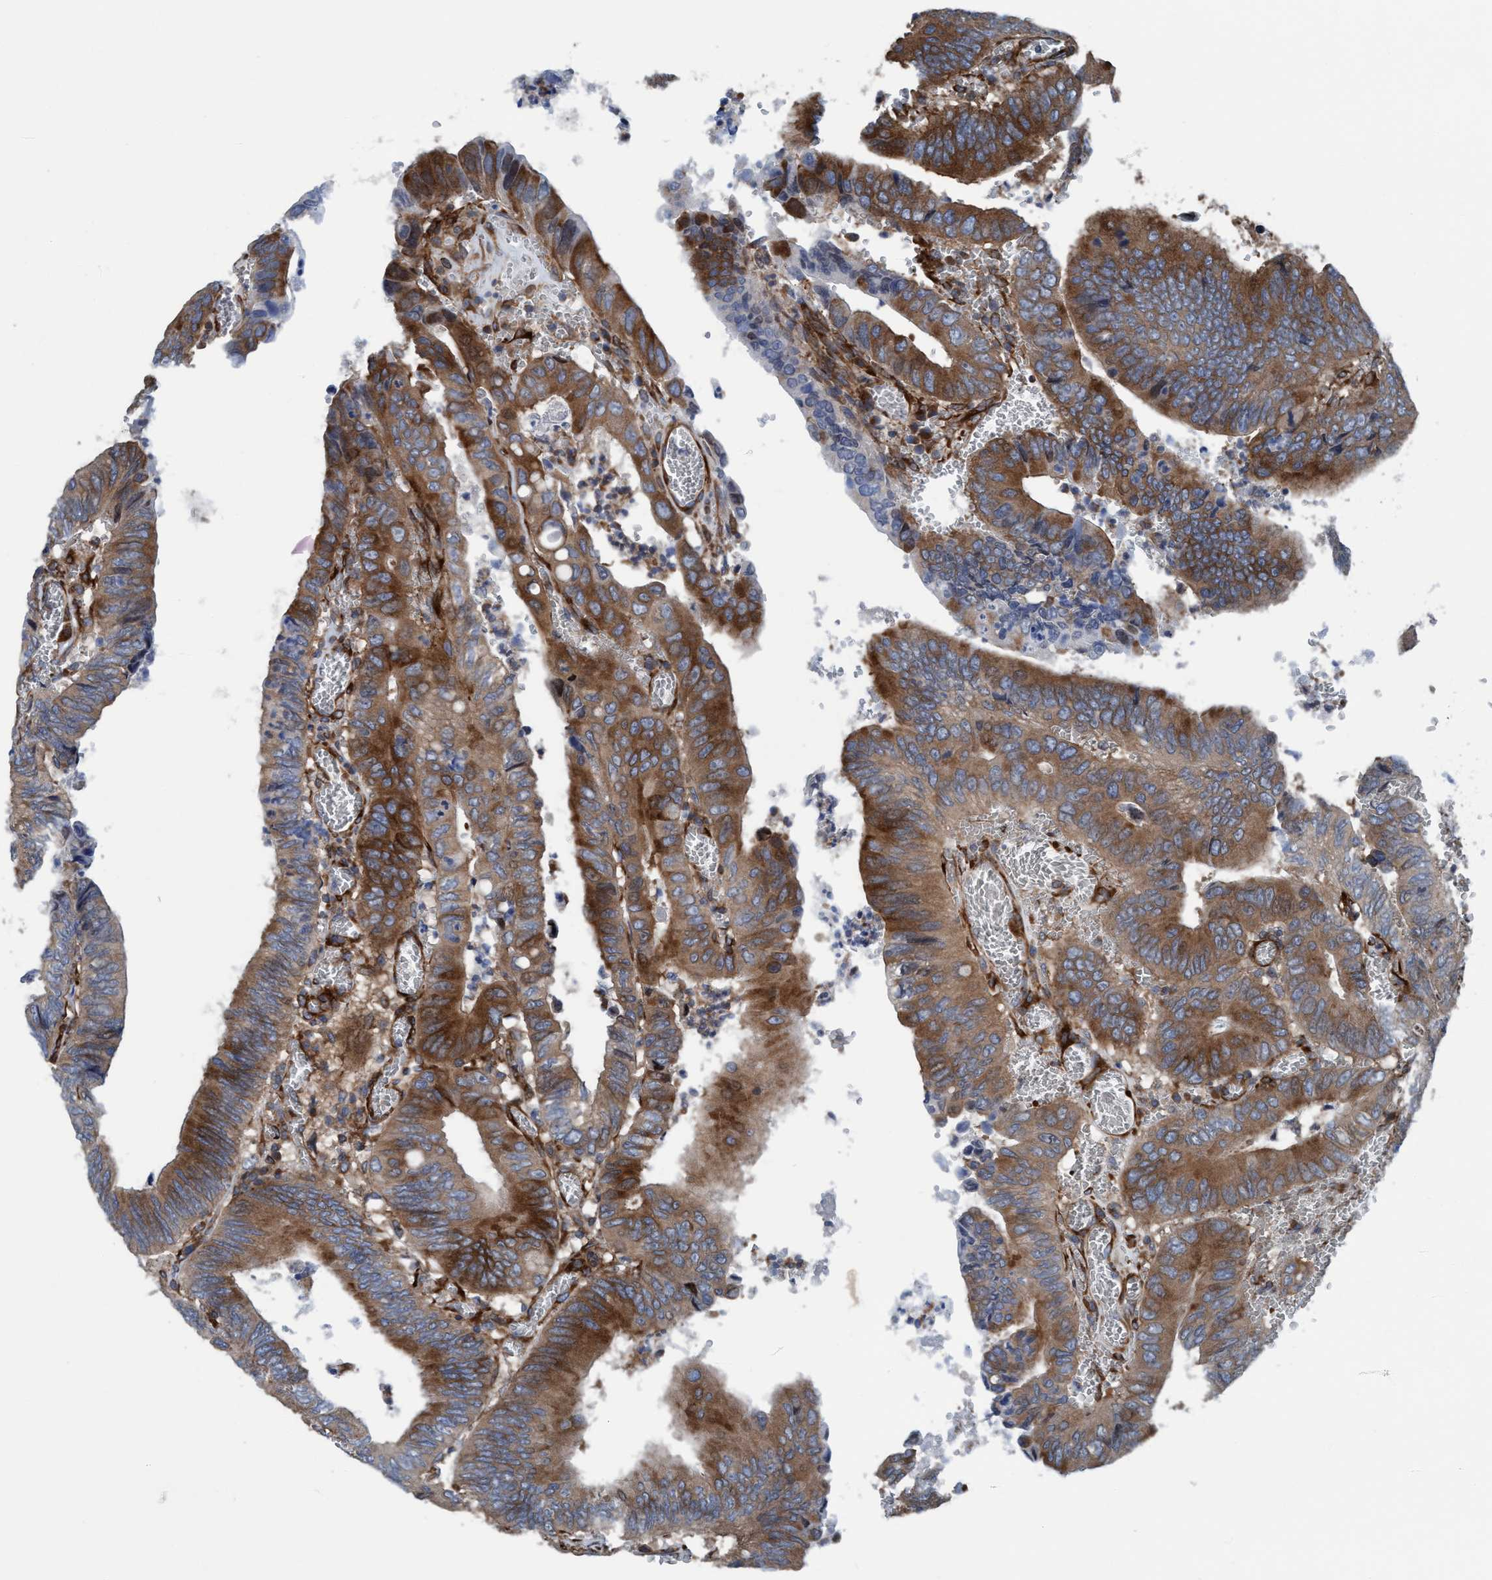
{"staining": {"intensity": "moderate", "quantity": ">75%", "location": "cytoplasmic/membranous"}, "tissue": "colorectal cancer", "cell_type": "Tumor cells", "image_type": "cancer", "snomed": [{"axis": "morphology", "description": "Inflammation, NOS"}, {"axis": "morphology", "description": "Adenocarcinoma, NOS"}, {"axis": "topography", "description": "Colon"}], "caption": "Immunohistochemistry micrograph of human colorectal adenocarcinoma stained for a protein (brown), which exhibits medium levels of moderate cytoplasmic/membranous expression in approximately >75% of tumor cells.", "gene": "NMT1", "patient": {"sex": "male", "age": 72}}